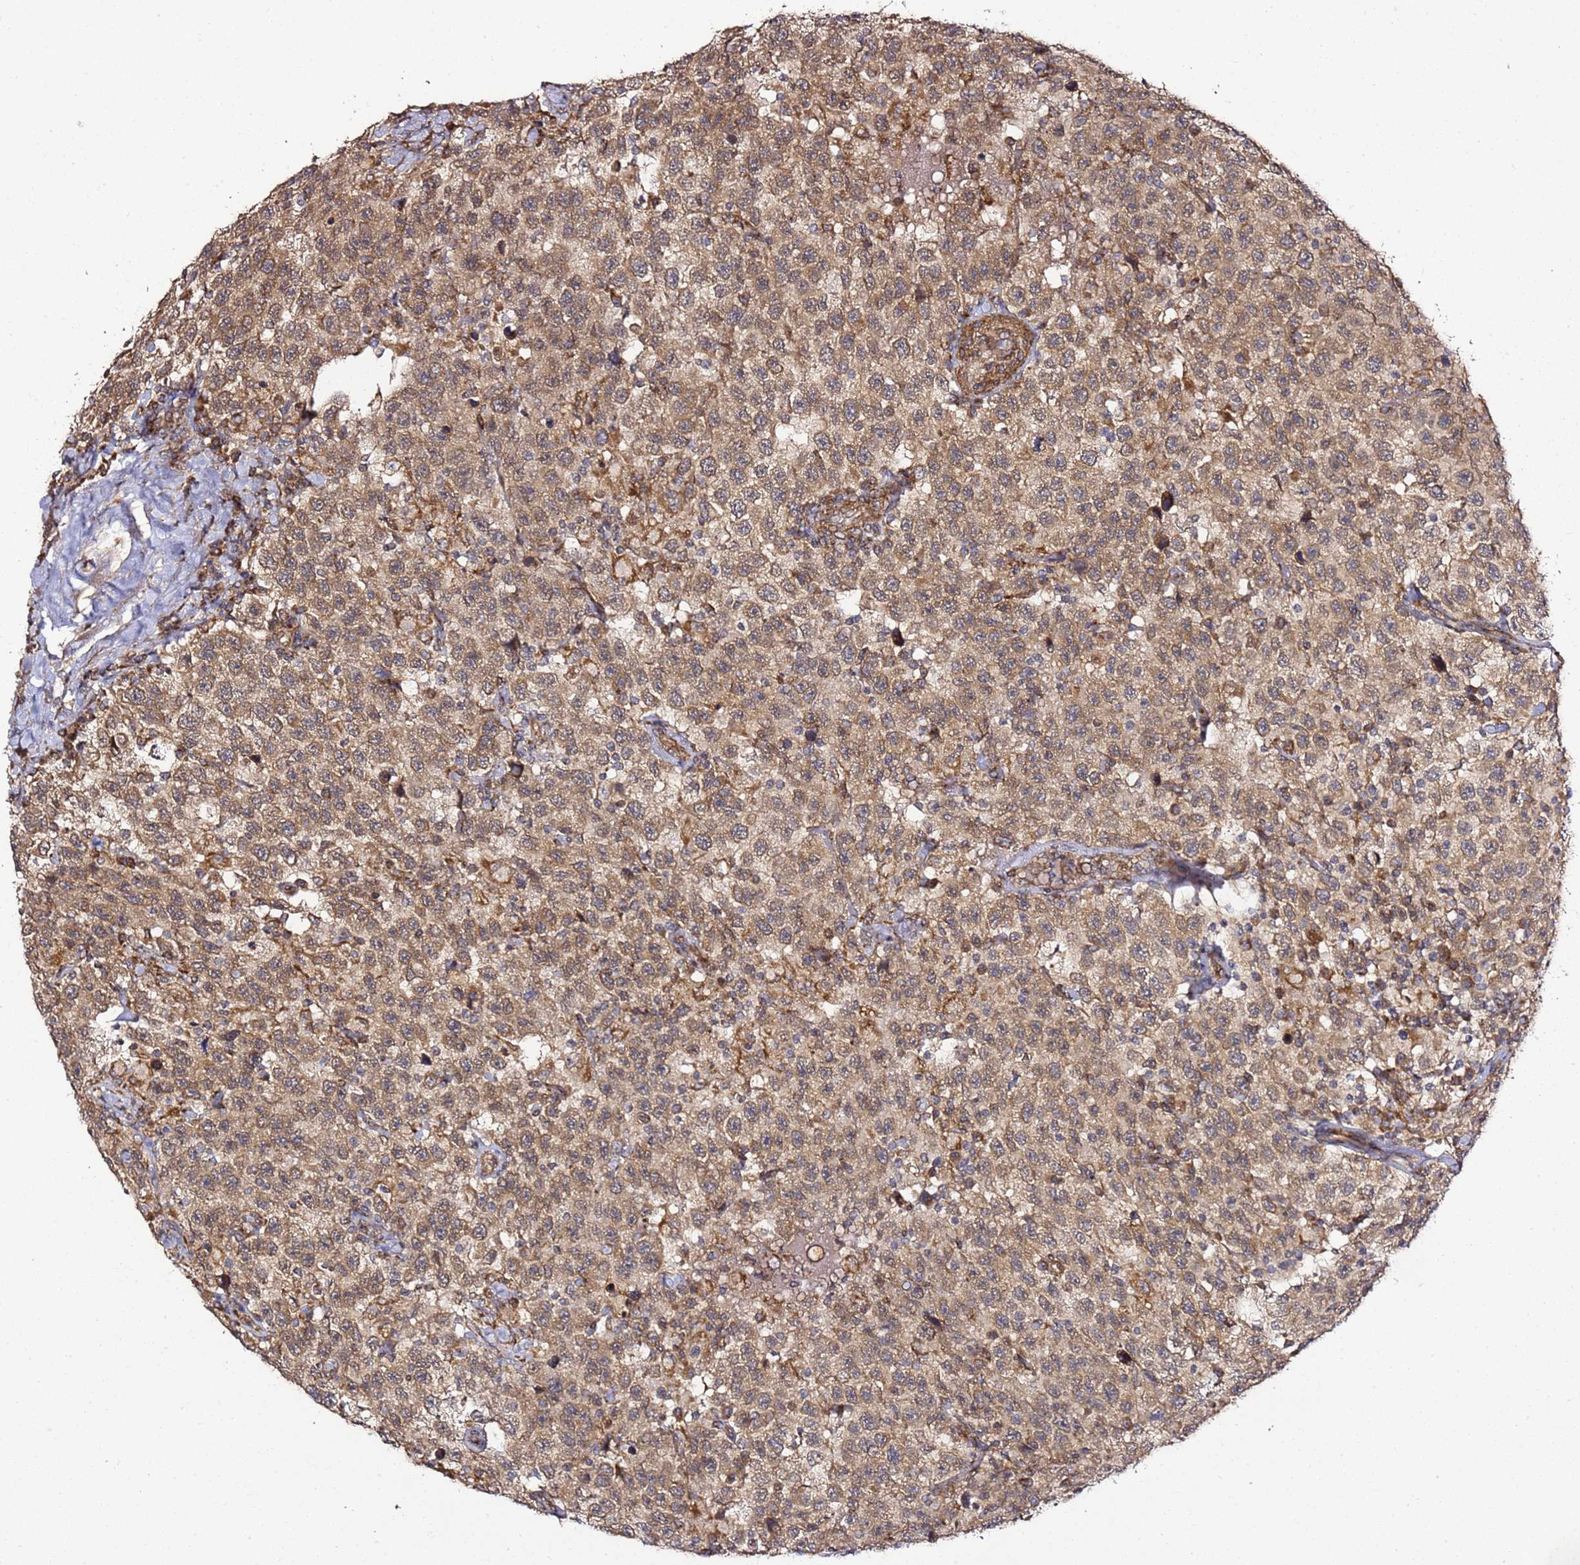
{"staining": {"intensity": "moderate", "quantity": ">75%", "location": "cytoplasmic/membranous"}, "tissue": "testis cancer", "cell_type": "Tumor cells", "image_type": "cancer", "snomed": [{"axis": "morphology", "description": "Seminoma, NOS"}, {"axis": "topography", "description": "Testis"}], "caption": "IHC of human testis cancer displays medium levels of moderate cytoplasmic/membranous expression in approximately >75% of tumor cells.", "gene": "TM2D2", "patient": {"sex": "male", "age": 41}}